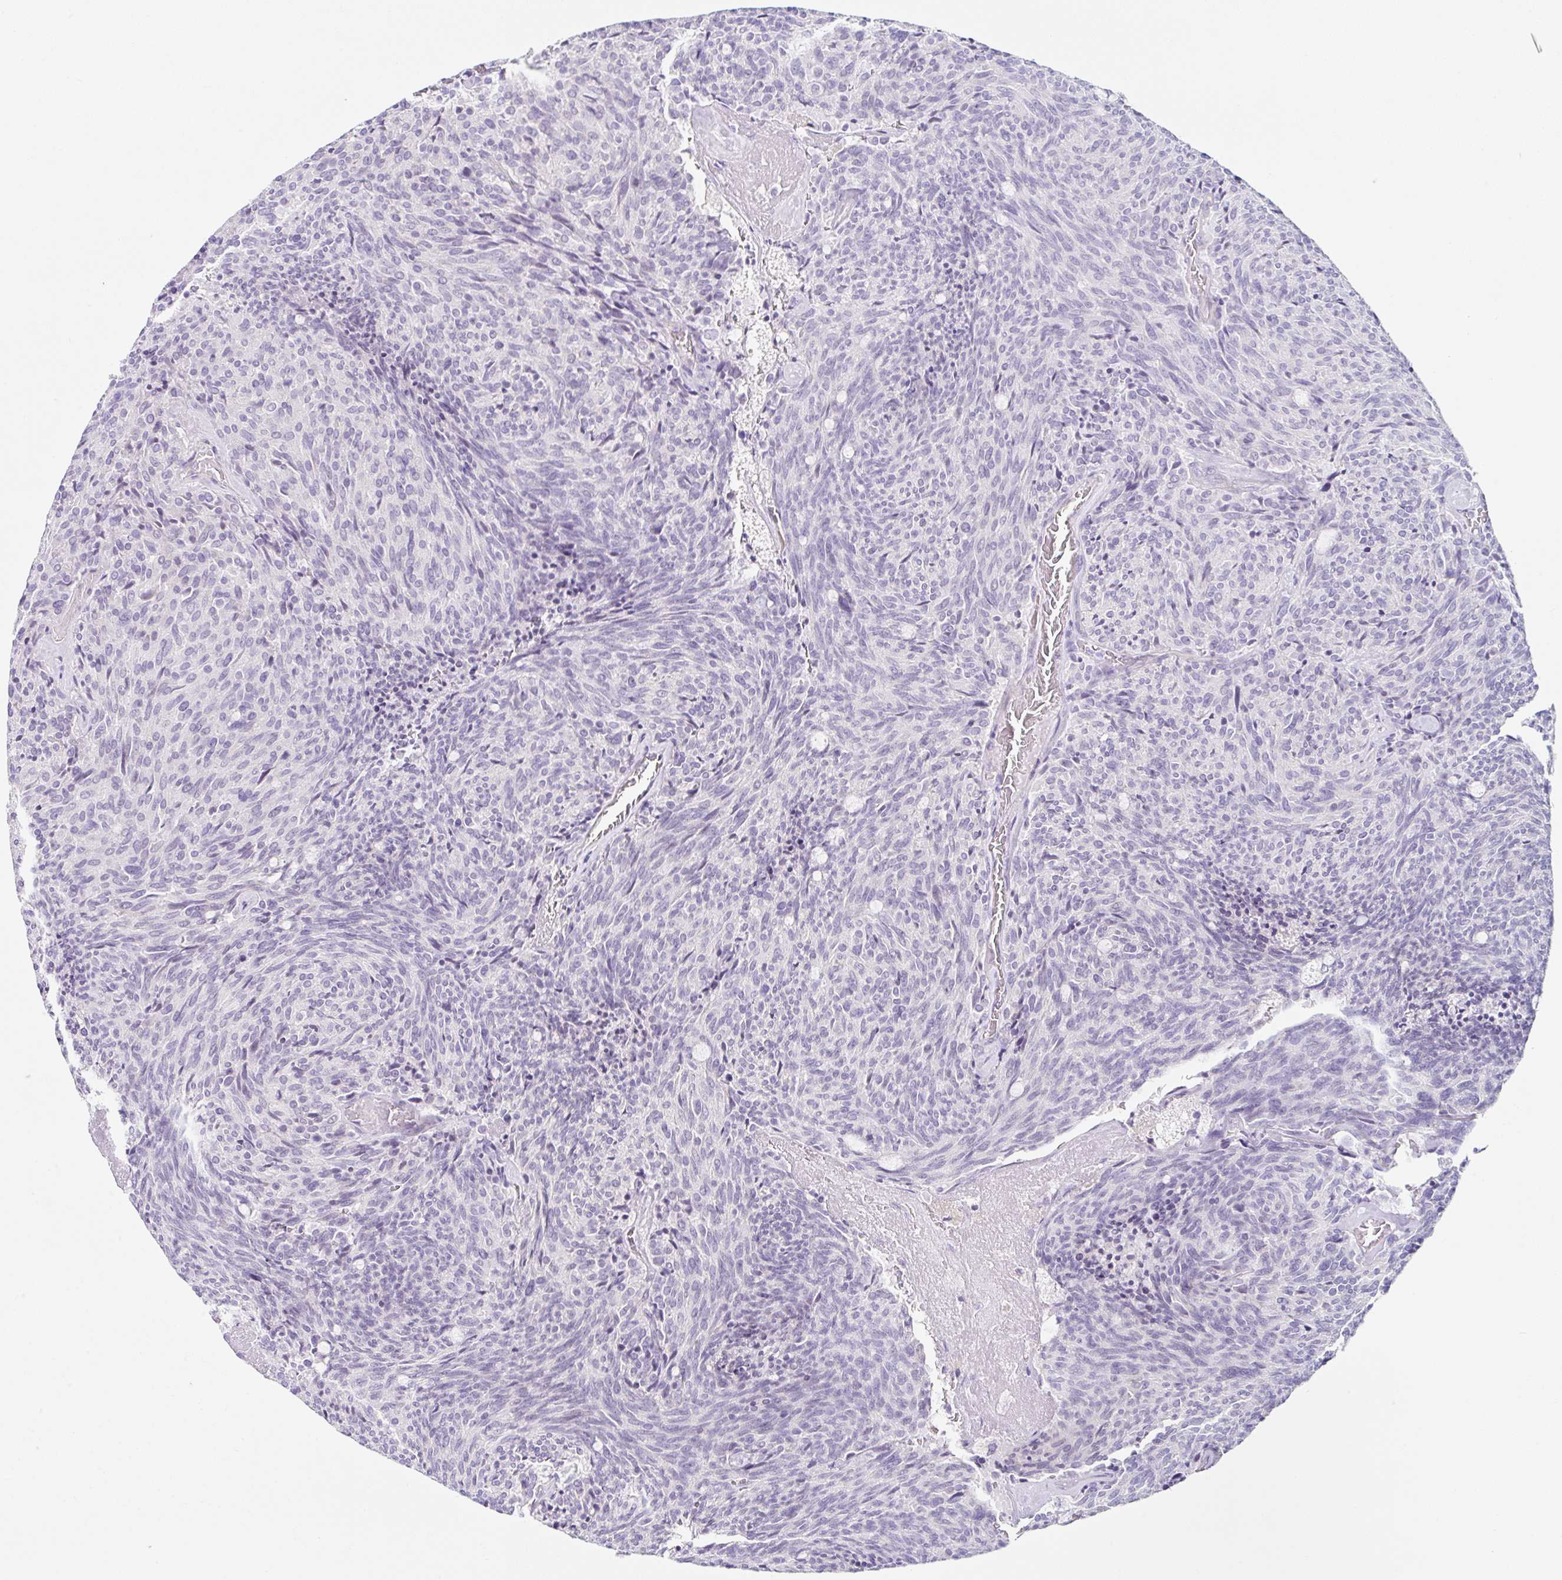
{"staining": {"intensity": "negative", "quantity": "none", "location": "none"}, "tissue": "carcinoid", "cell_type": "Tumor cells", "image_type": "cancer", "snomed": [{"axis": "morphology", "description": "Carcinoid, malignant, NOS"}, {"axis": "topography", "description": "Pancreas"}], "caption": "This photomicrograph is of carcinoid stained with immunohistochemistry to label a protein in brown with the nuclei are counter-stained blue. There is no staining in tumor cells. Brightfield microscopy of IHC stained with DAB (brown) and hematoxylin (blue), captured at high magnification.", "gene": "DCAF17", "patient": {"sex": "female", "age": 54}}